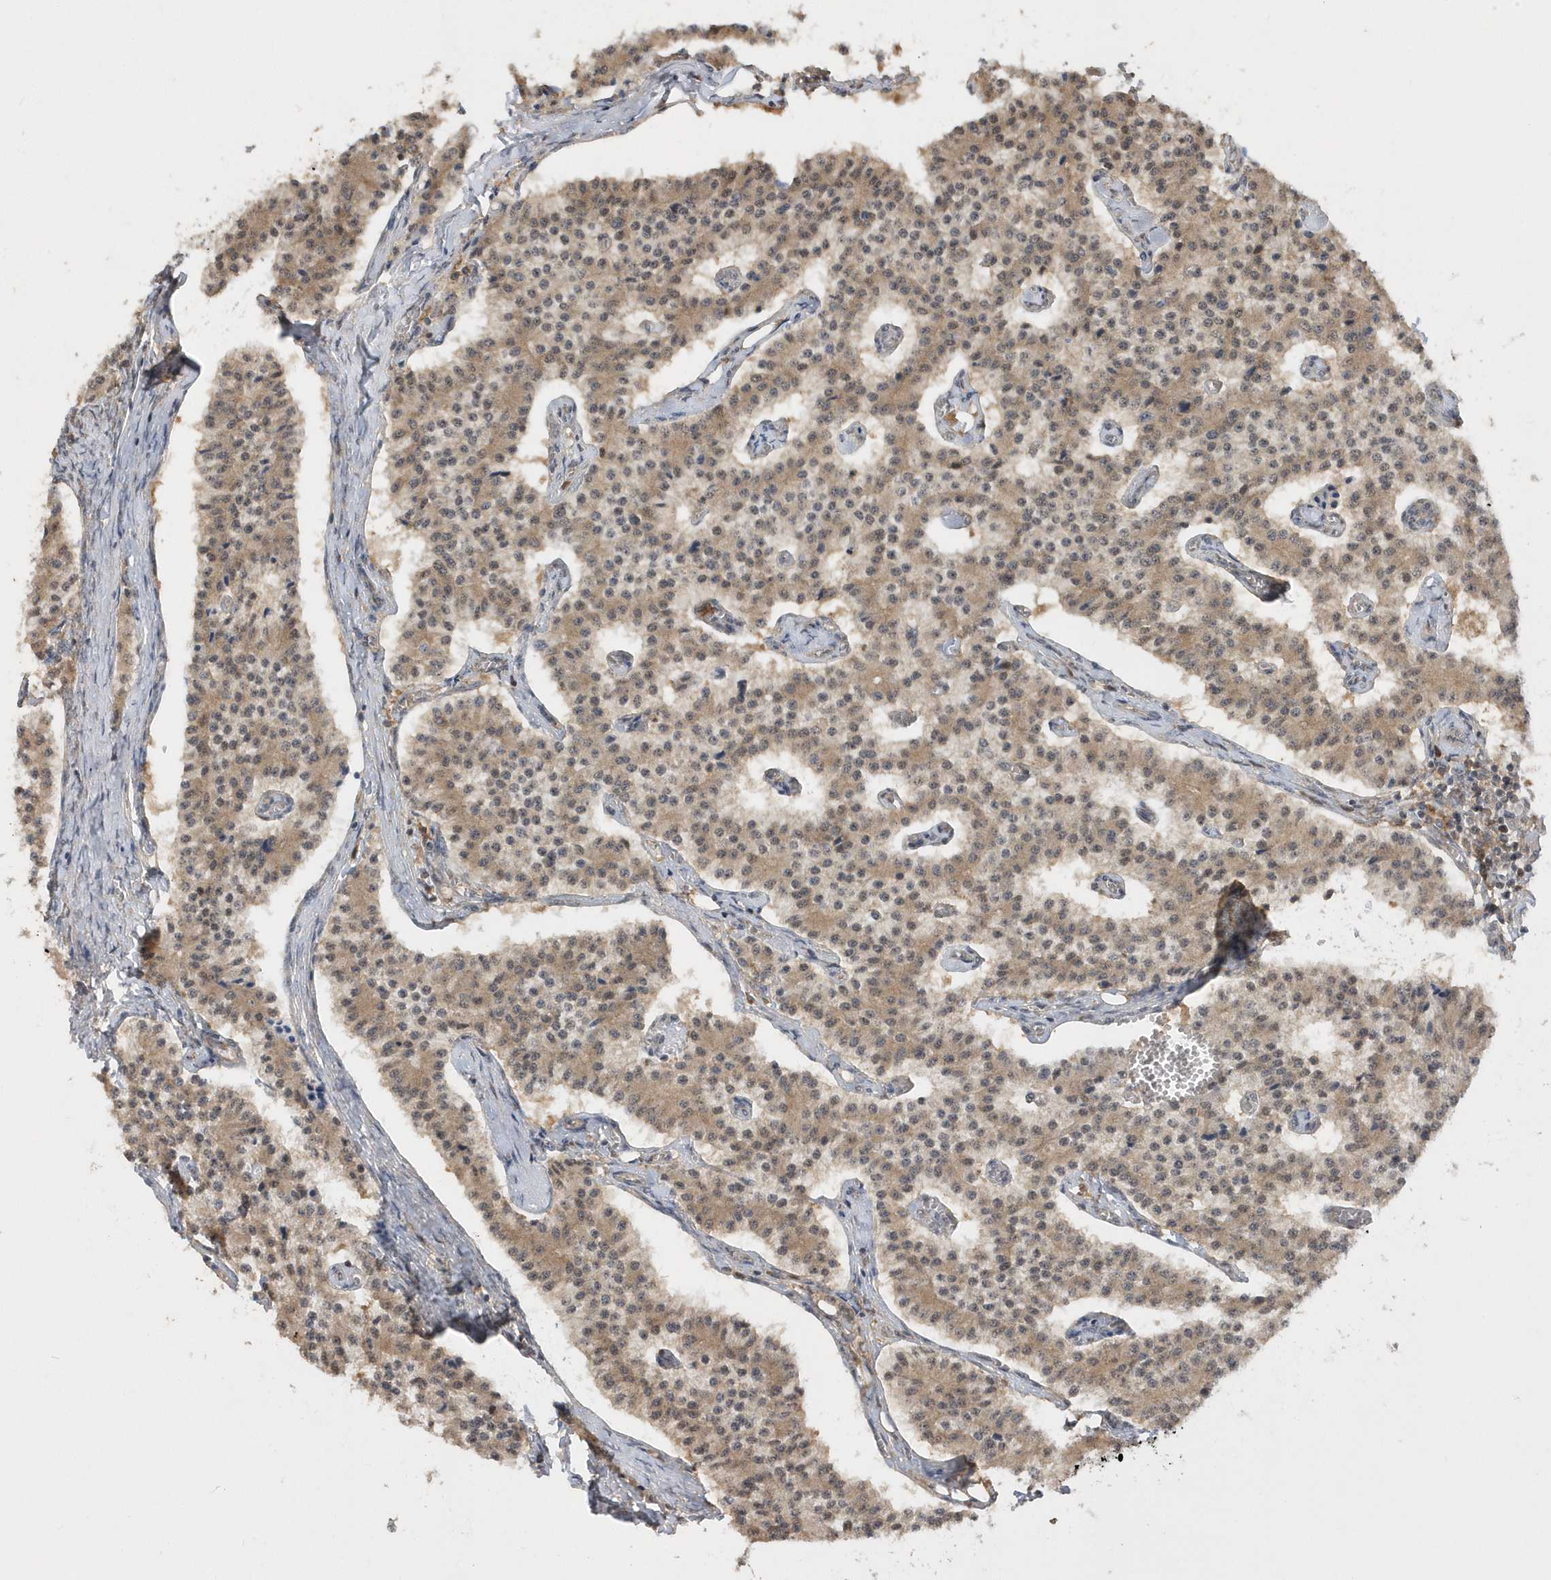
{"staining": {"intensity": "weak", "quantity": ">75%", "location": "cytoplasmic/membranous"}, "tissue": "carcinoid", "cell_type": "Tumor cells", "image_type": "cancer", "snomed": [{"axis": "morphology", "description": "Carcinoid, malignant, NOS"}, {"axis": "topography", "description": "Colon"}], "caption": "This micrograph demonstrates immunohistochemistry (IHC) staining of carcinoid, with low weak cytoplasmic/membranous positivity in approximately >75% of tumor cells.", "gene": "RPE", "patient": {"sex": "female", "age": 52}}